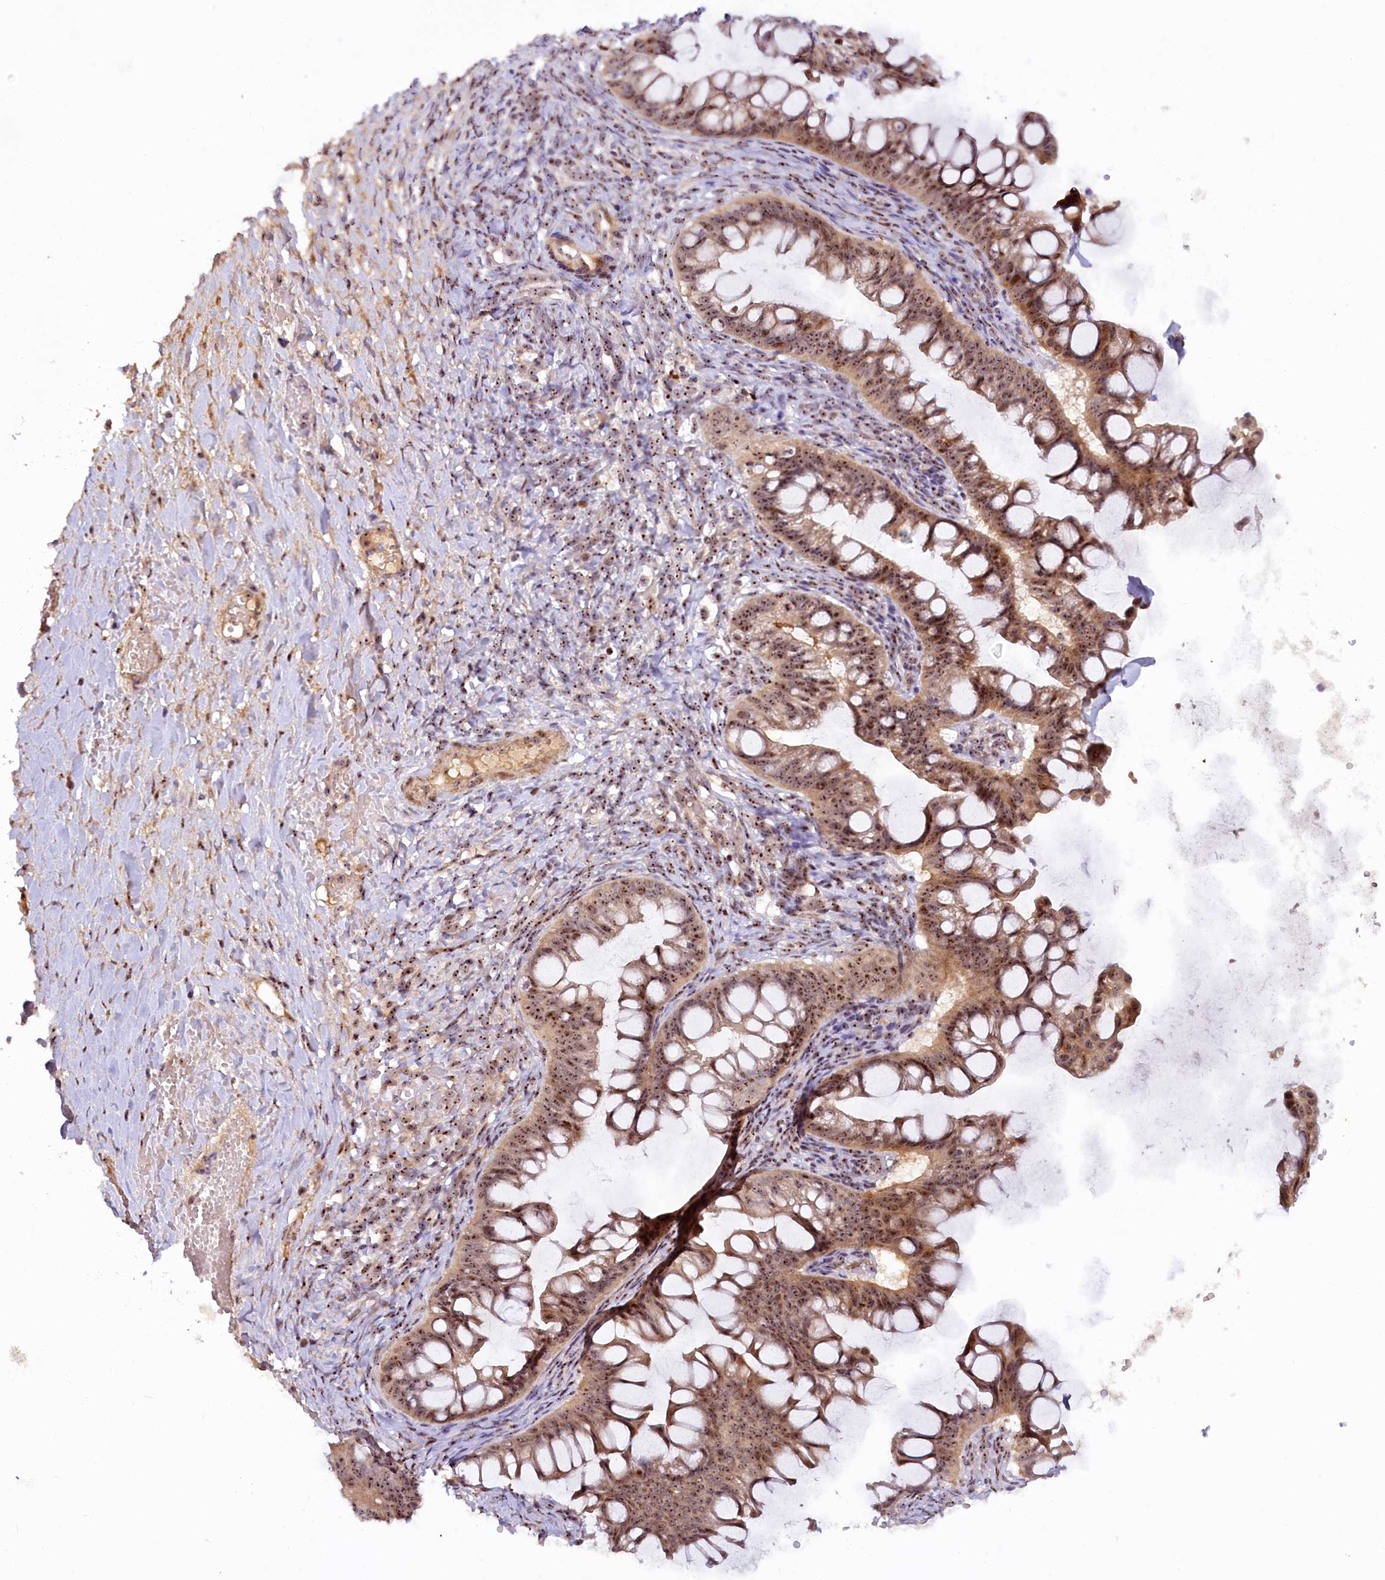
{"staining": {"intensity": "moderate", "quantity": ">75%", "location": "nuclear"}, "tissue": "ovarian cancer", "cell_type": "Tumor cells", "image_type": "cancer", "snomed": [{"axis": "morphology", "description": "Cystadenocarcinoma, mucinous, NOS"}, {"axis": "topography", "description": "Ovary"}], "caption": "Moderate nuclear staining for a protein is seen in about >75% of tumor cells of ovarian cancer (mucinous cystadenocarcinoma) using immunohistochemistry (IHC).", "gene": "TCOF1", "patient": {"sex": "female", "age": 73}}